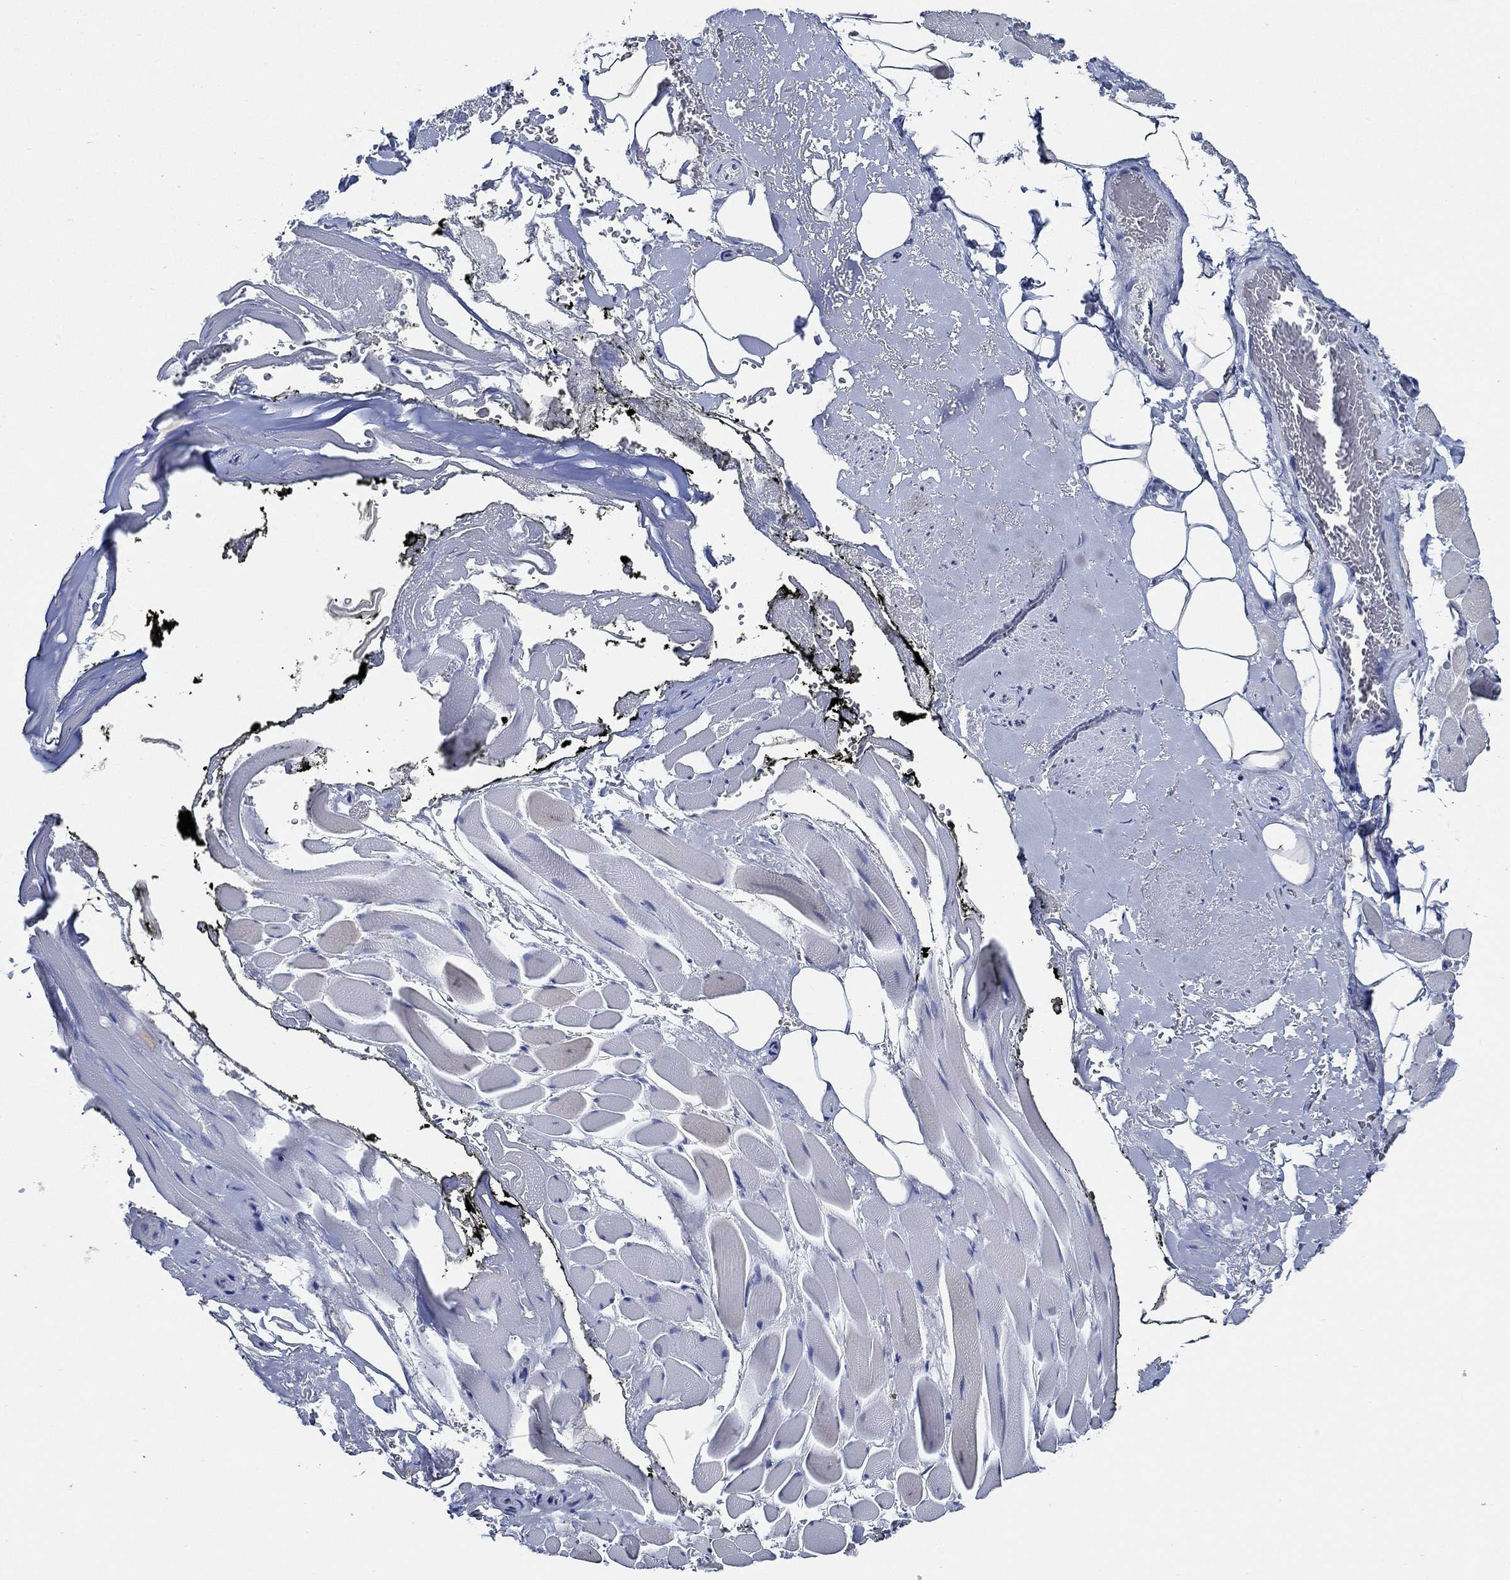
{"staining": {"intensity": "negative", "quantity": "none", "location": "none"}, "tissue": "adipose tissue", "cell_type": "Adipocytes", "image_type": "normal", "snomed": [{"axis": "morphology", "description": "Normal tissue, NOS"}, {"axis": "topography", "description": "Anal"}, {"axis": "topography", "description": "Peripheral nerve tissue"}], "caption": "This is a histopathology image of immunohistochemistry staining of benign adipose tissue, which shows no positivity in adipocytes.", "gene": "HECW2", "patient": {"sex": "male", "age": 53}}